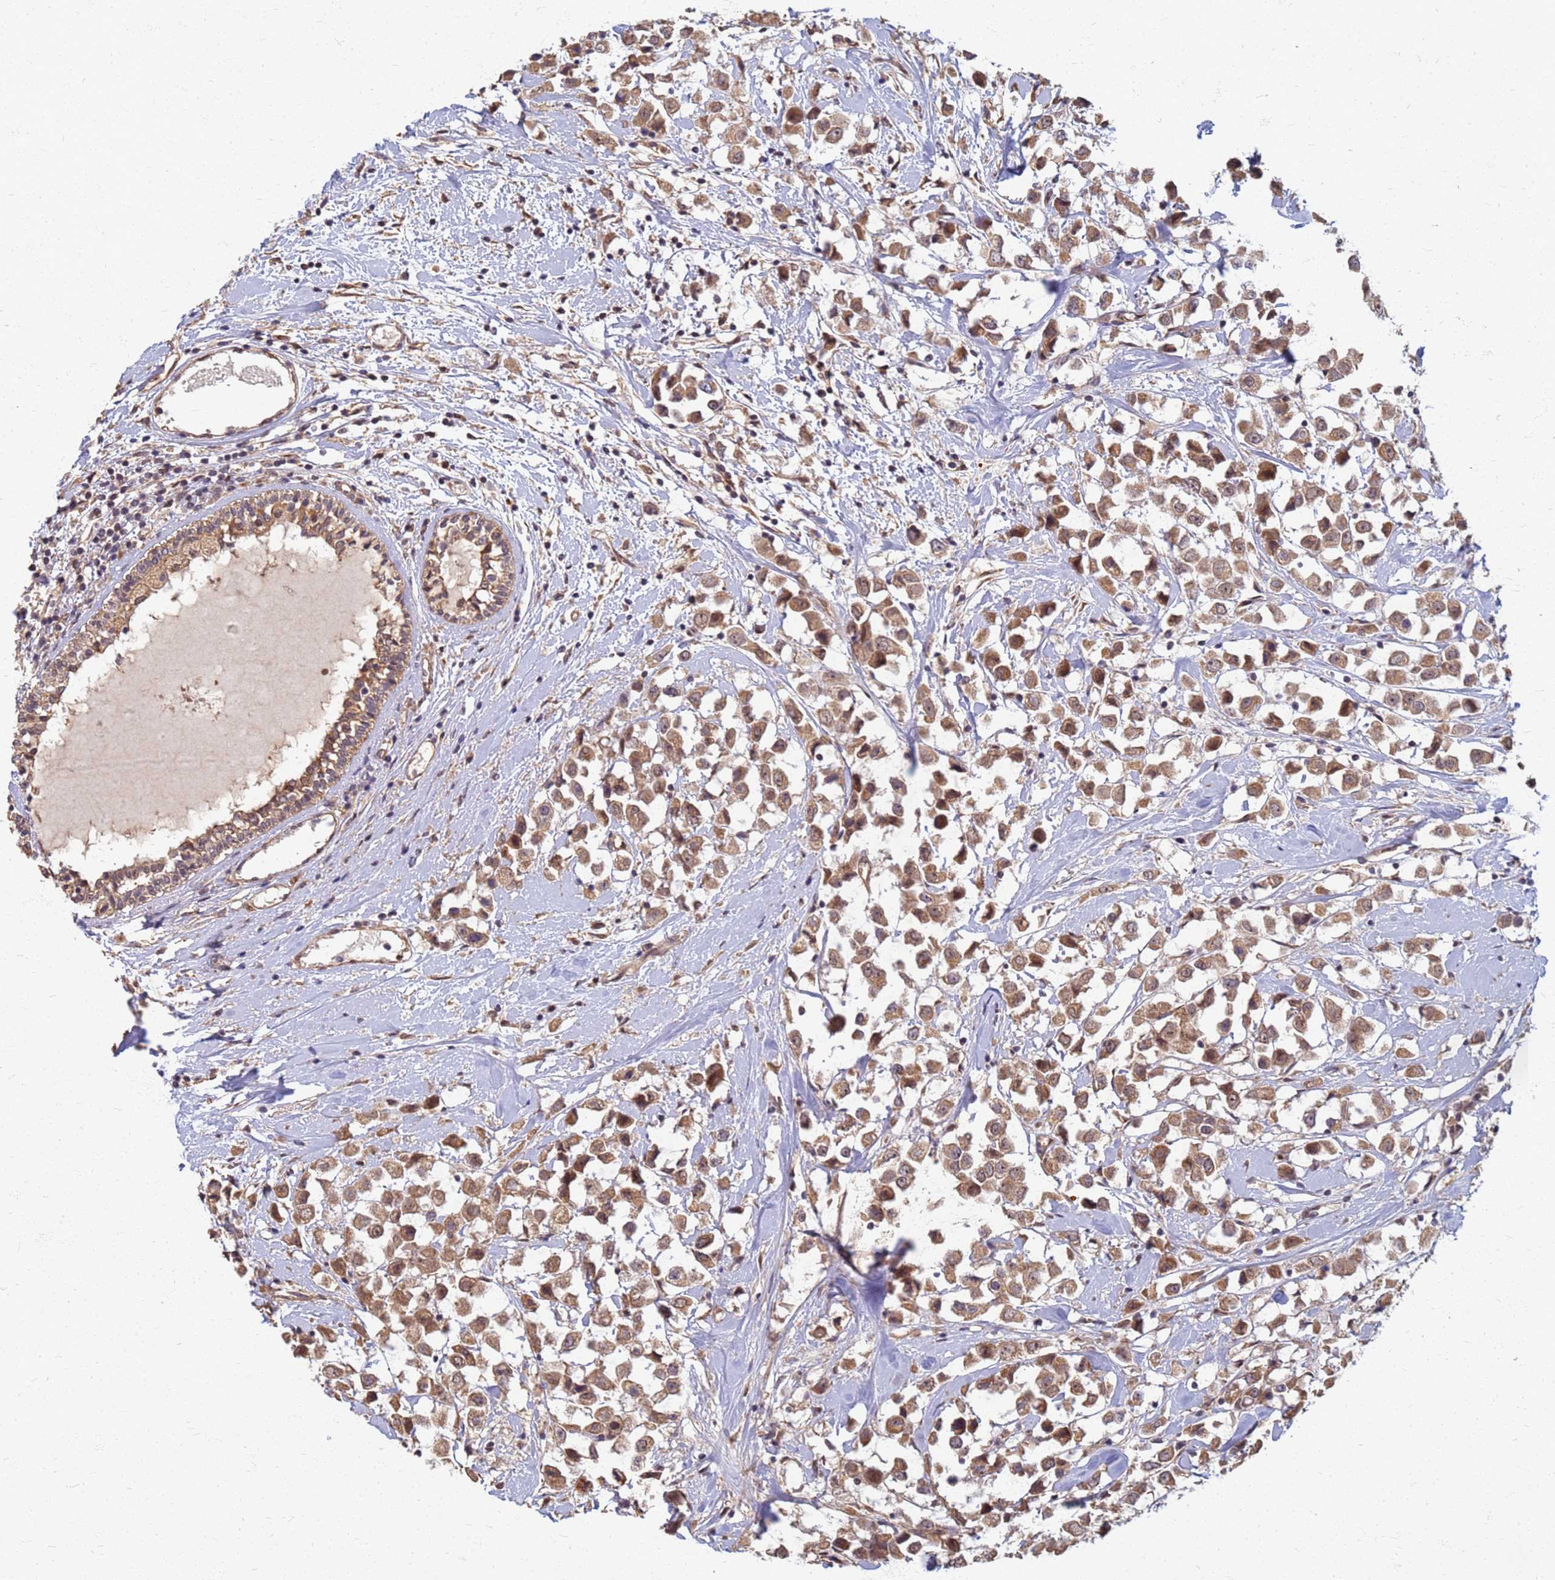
{"staining": {"intensity": "moderate", "quantity": ">75%", "location": "cytoplasmic/membranous"}, "tissue": "breast cancer", "cell_type": "Tumor cells", "image_type": "cancer", "snomed": [{"axis": "morphology", "description": "Duct carcinoma"}, {"axis": "topography", "description": "Breast"}], "caption": "IHC micrograph of neoplastic tissue: infiltrating ductal carcinoma (breast) stained using immunohistochemistry (IHC) displays medium levels of moderate protein expression localized specifically in the cytoplasmic/membranous of tumor cells, appearing as a cytoplasmic/membranous brown color.", "gene": "ITGB4", "patient": {"sex": "female", "age": 61}}